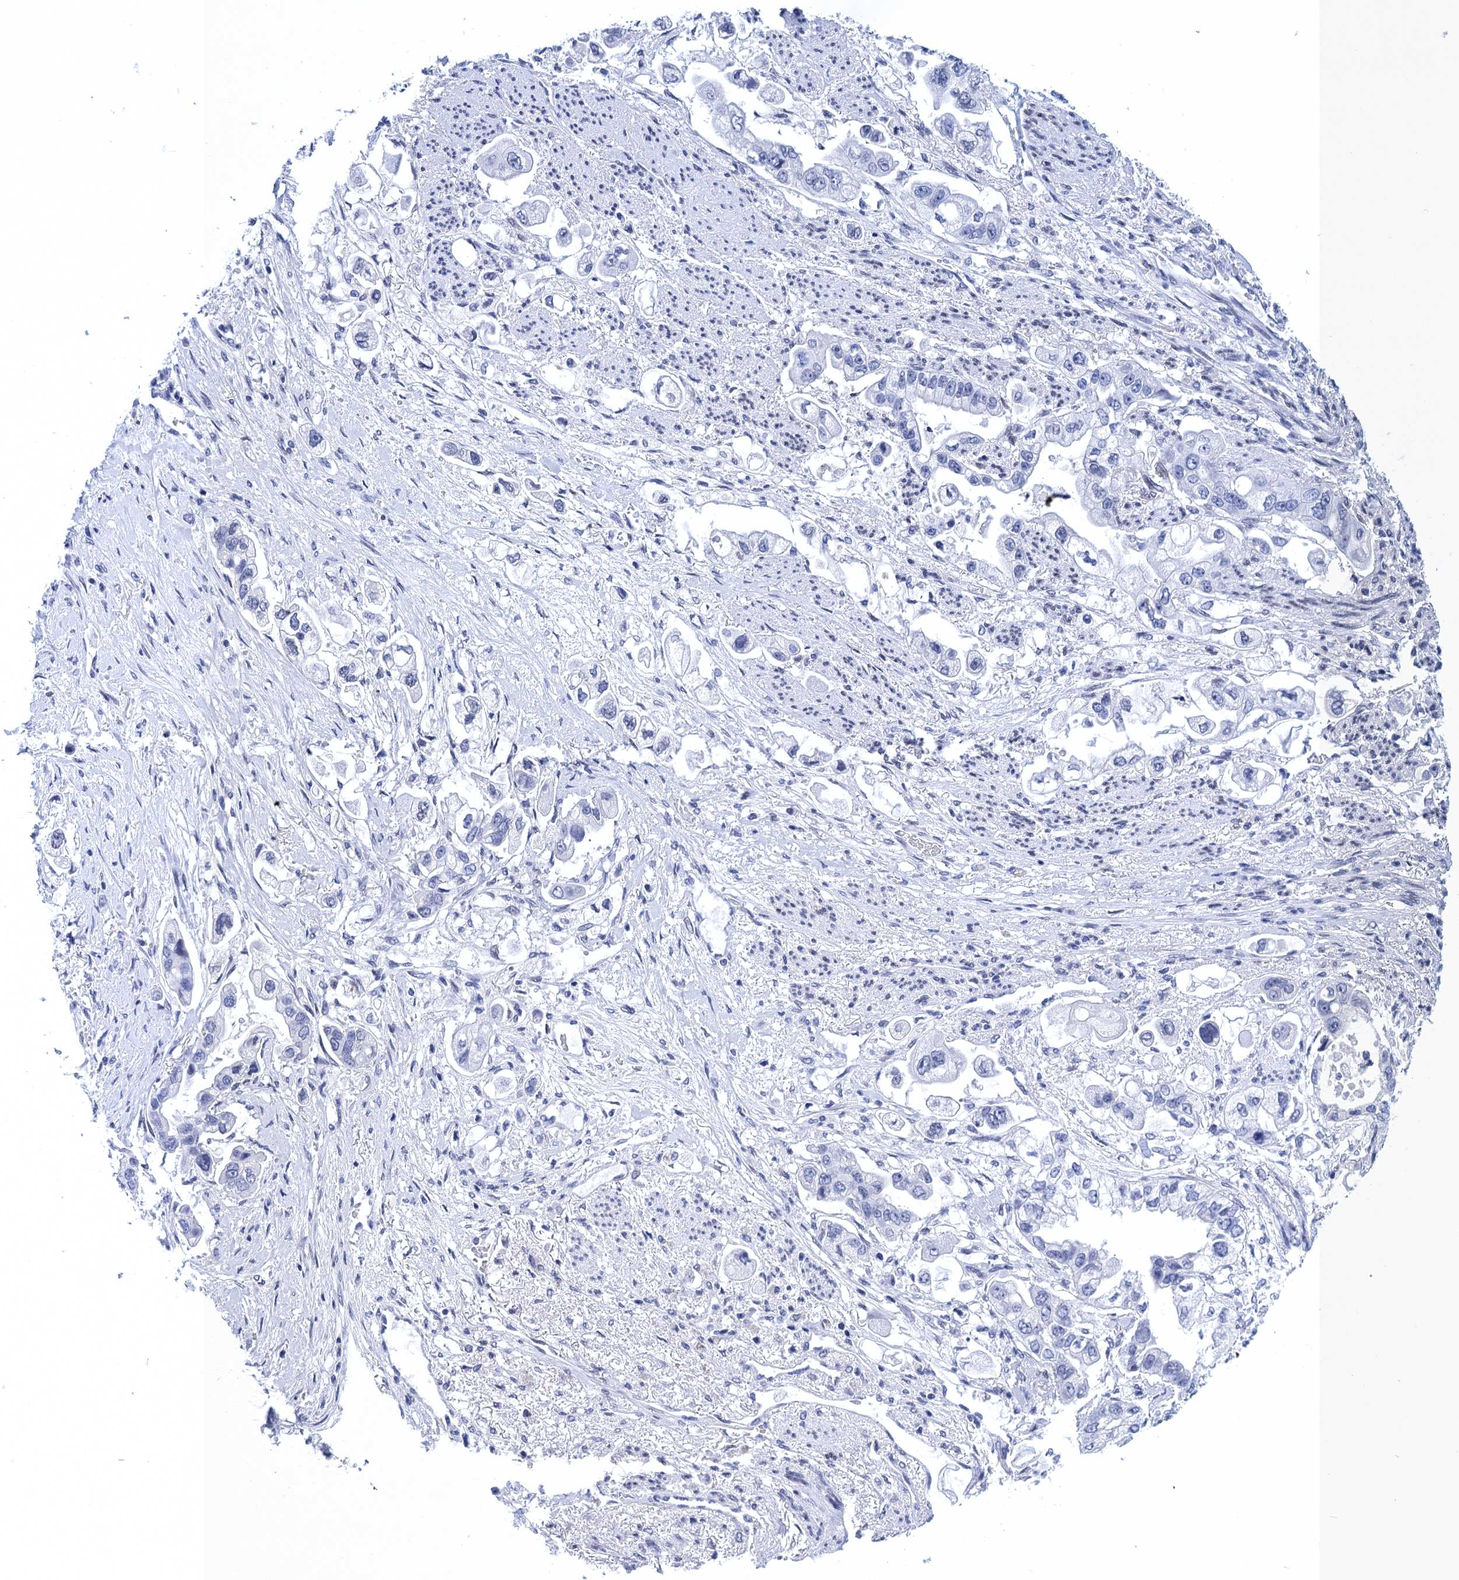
{"staining": {"intensity": "negative", "quantity": "none", "location": "none"}, "tissue": "stomach cancer", "cell_type": "Tumor cells", "image_type": "cancer", "snomed": [{"axis": "morphology", "description": "Adenocarcinoma, NOS"}, {"axis": "topography", "description": "Stomach"}], "caption": "Immunohistochemistry histopathology image of neoplastic tissue: human stomach cancer (adenocarcinoma) stained with DAB (3,3'-diaminobenzidine) demonstrates no significant protein positivity in tumor cells.", "gene": "METTL25", "patient": {"sex": "male", "age": 62}}